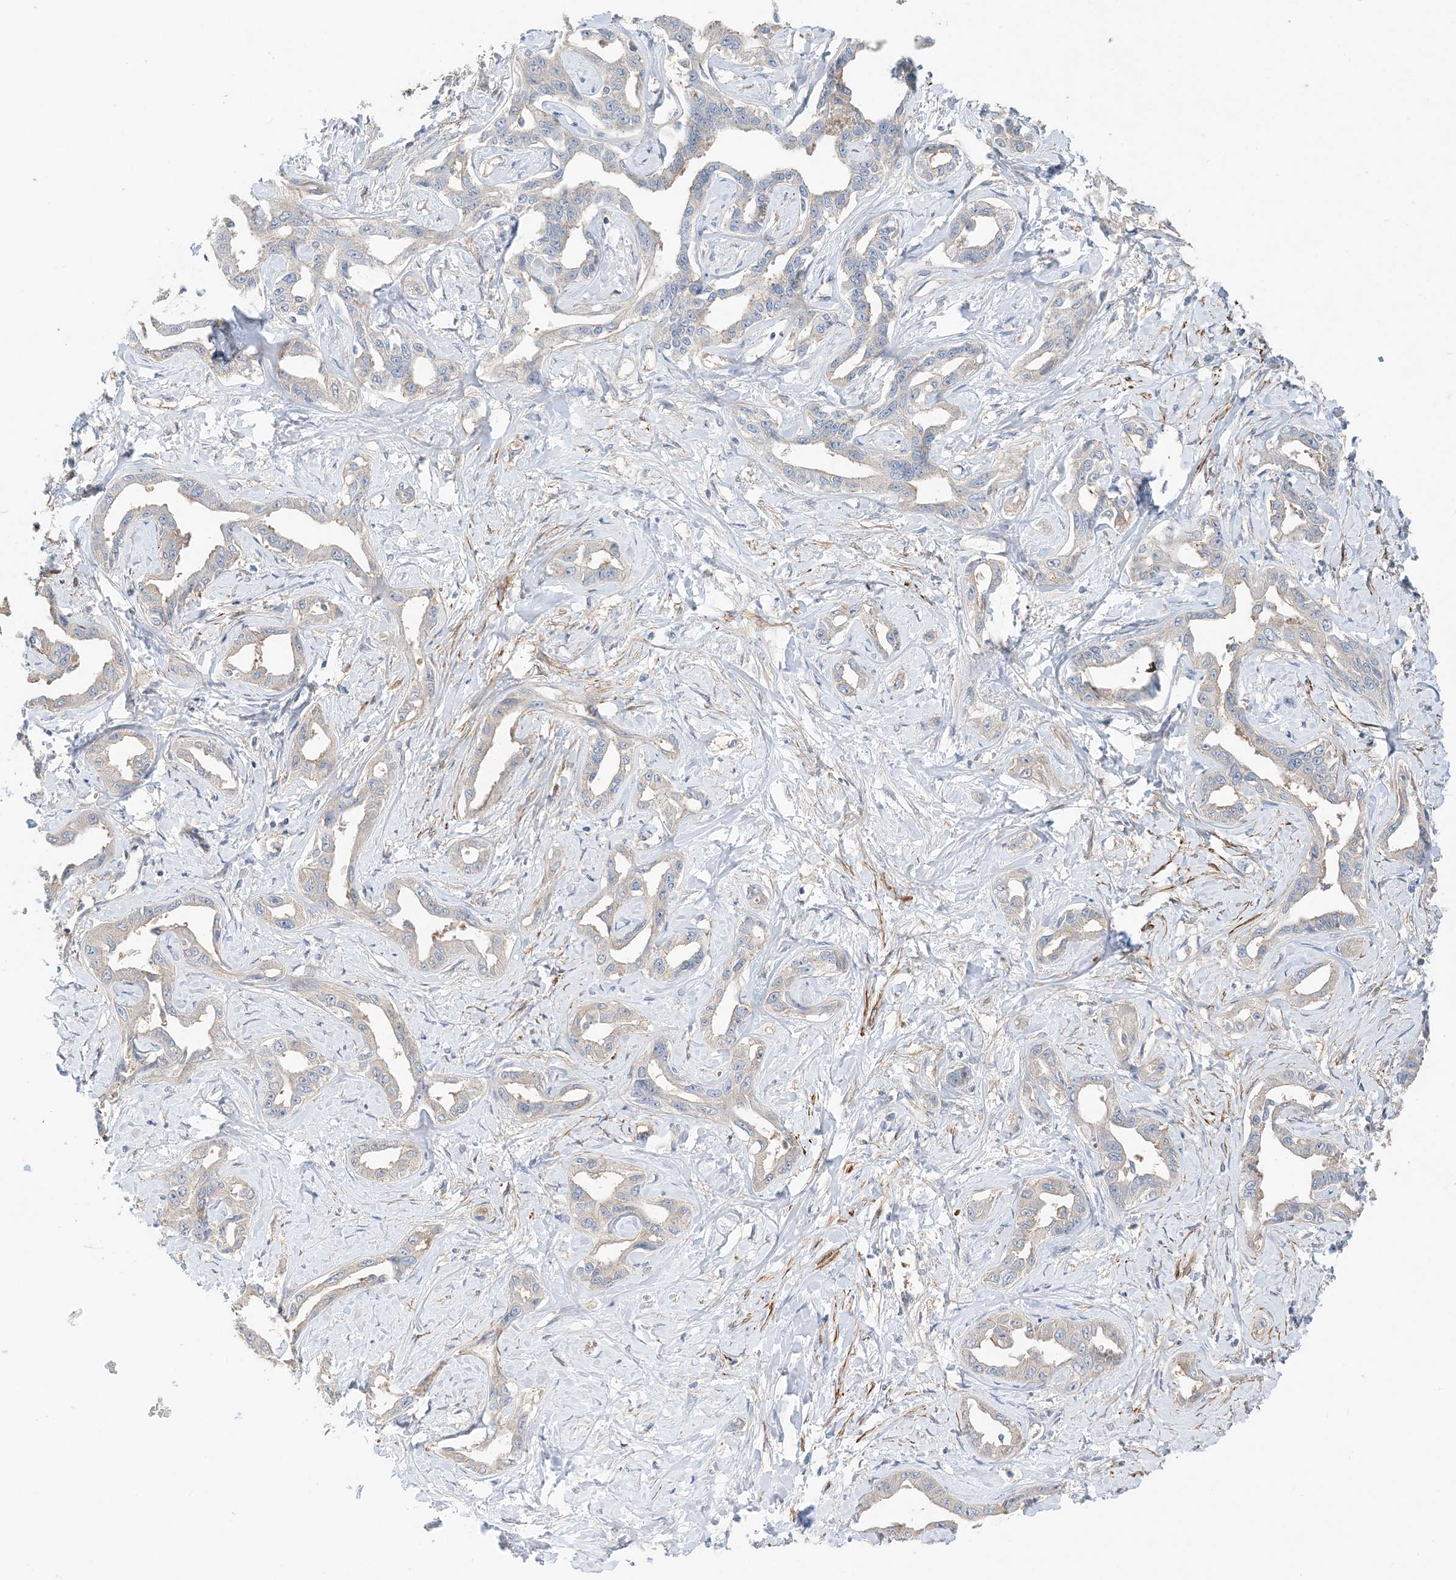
{"staining": {"intensity": "weak", "quantity": "<25%", "location": "cytoplasmic/membranous"}, "tissue": "liver cancer", "cell_type": "Tumor cells", "image_type": "cancer", "snomed": [{"axis": "morphology", "description": "Cholangiocarcinoma"}, {"axis": "topography", "description": "Liver"}], "caption": "Liver cancer (cholangiocarcinoma) was stained to show a protein in brown. There is no significant expression in tumor cells. (Immunohistochemistry (ihc), brightfield microscopy, high magnification).", "gene": "KIFBP", "patient": {"sex": "male", "age": 59}}